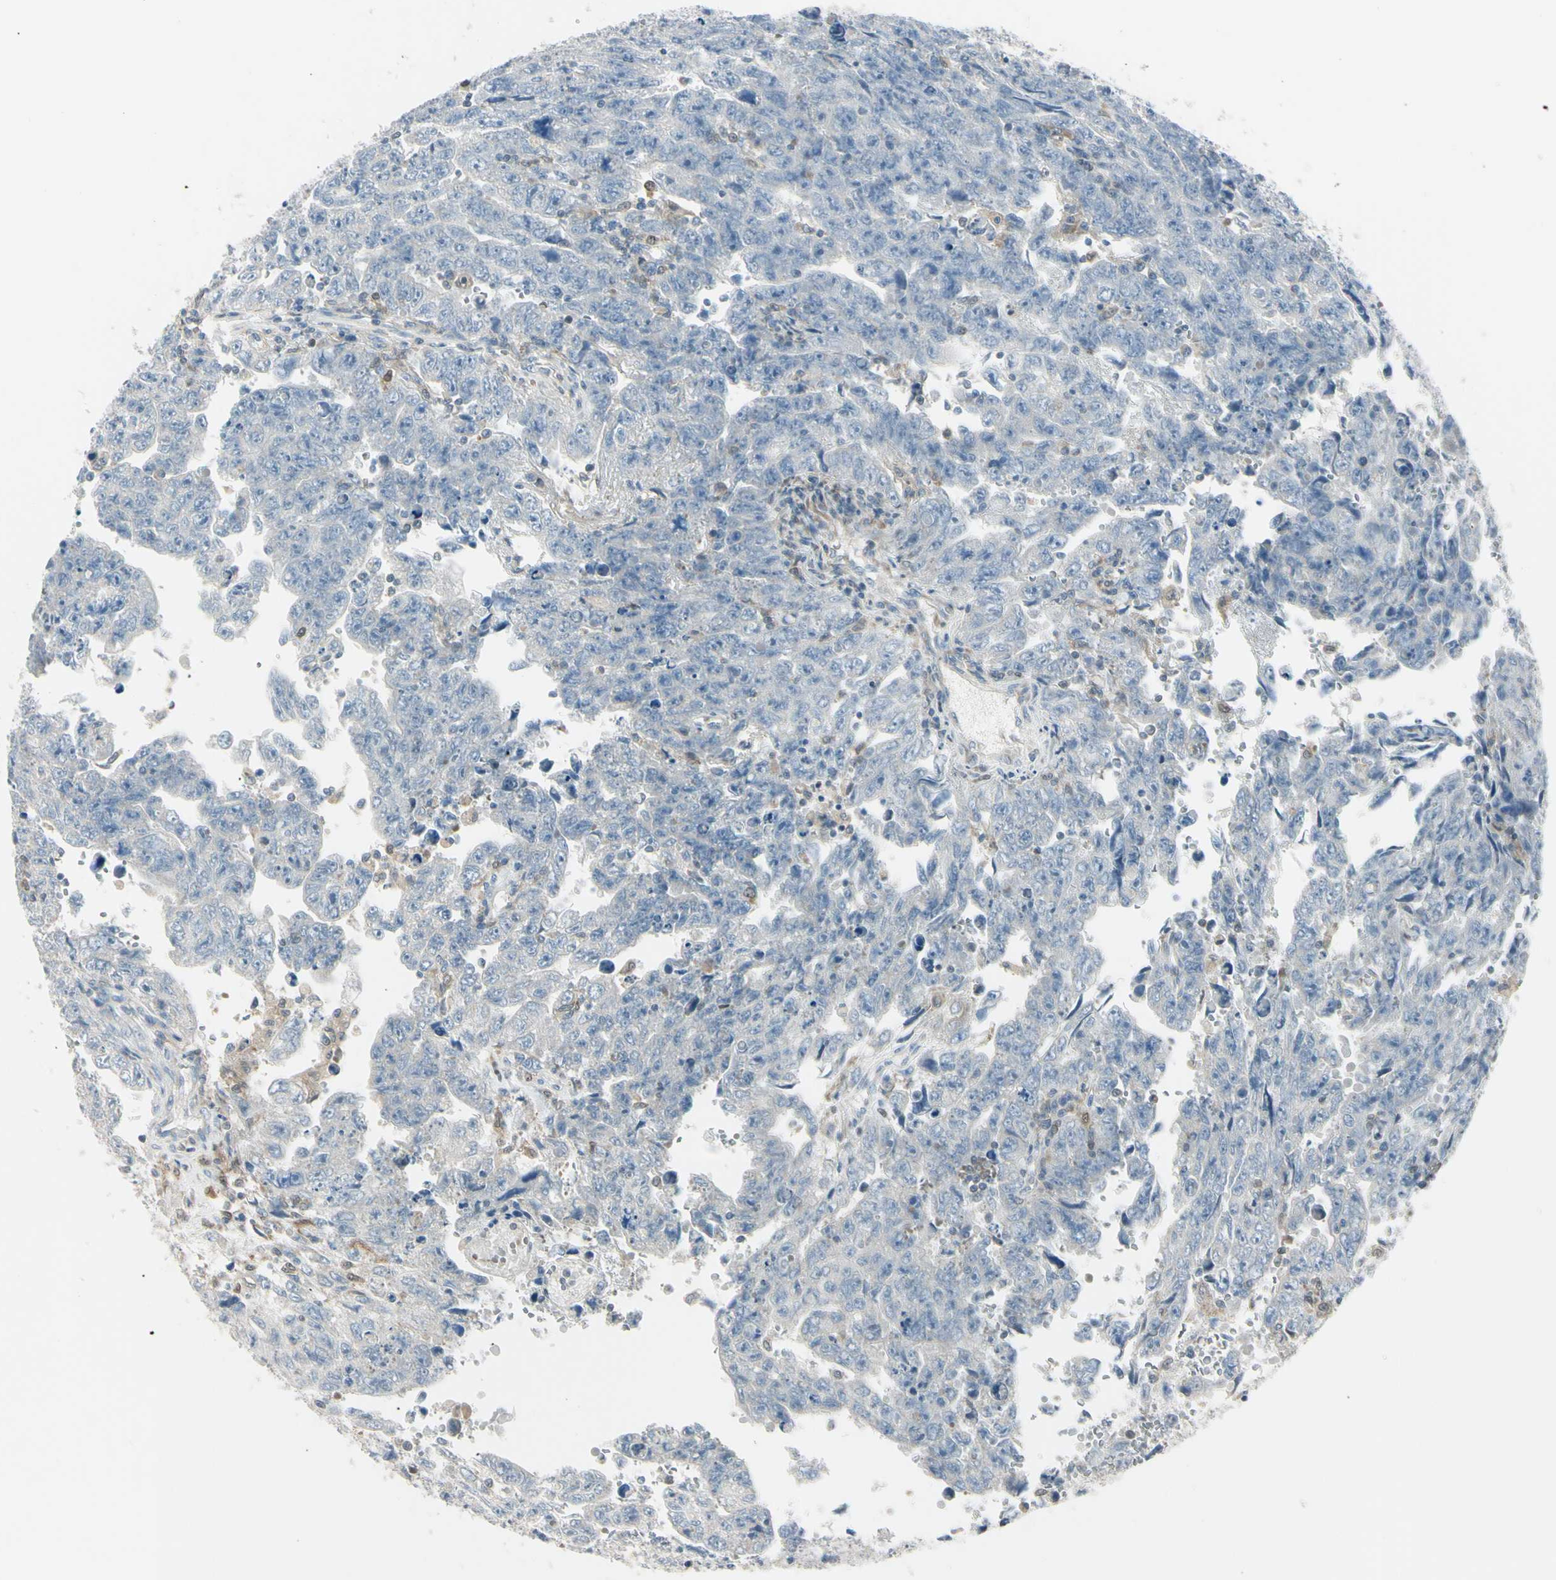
{"staining": {"intensity": "weak", "quantity": ">75%", "location": "cytoplasmic/membranous"}, "tissue": "testis cancer", "cell_type": "Tumor cells", "image_type": "cancer", "snomed": [{"axis": "morphology", "description": "Carcinoma, Embryonal, NOS"}, {"axis": "topography", "description": "Testis"}], "caption": "A photomicrograph of human testis cancer stained for a protein shows weak cytoplasmic/membranous brown staining in tumor cells.", "gene": "CYRIB", "patient": {"sex": "male", "age": 28}}